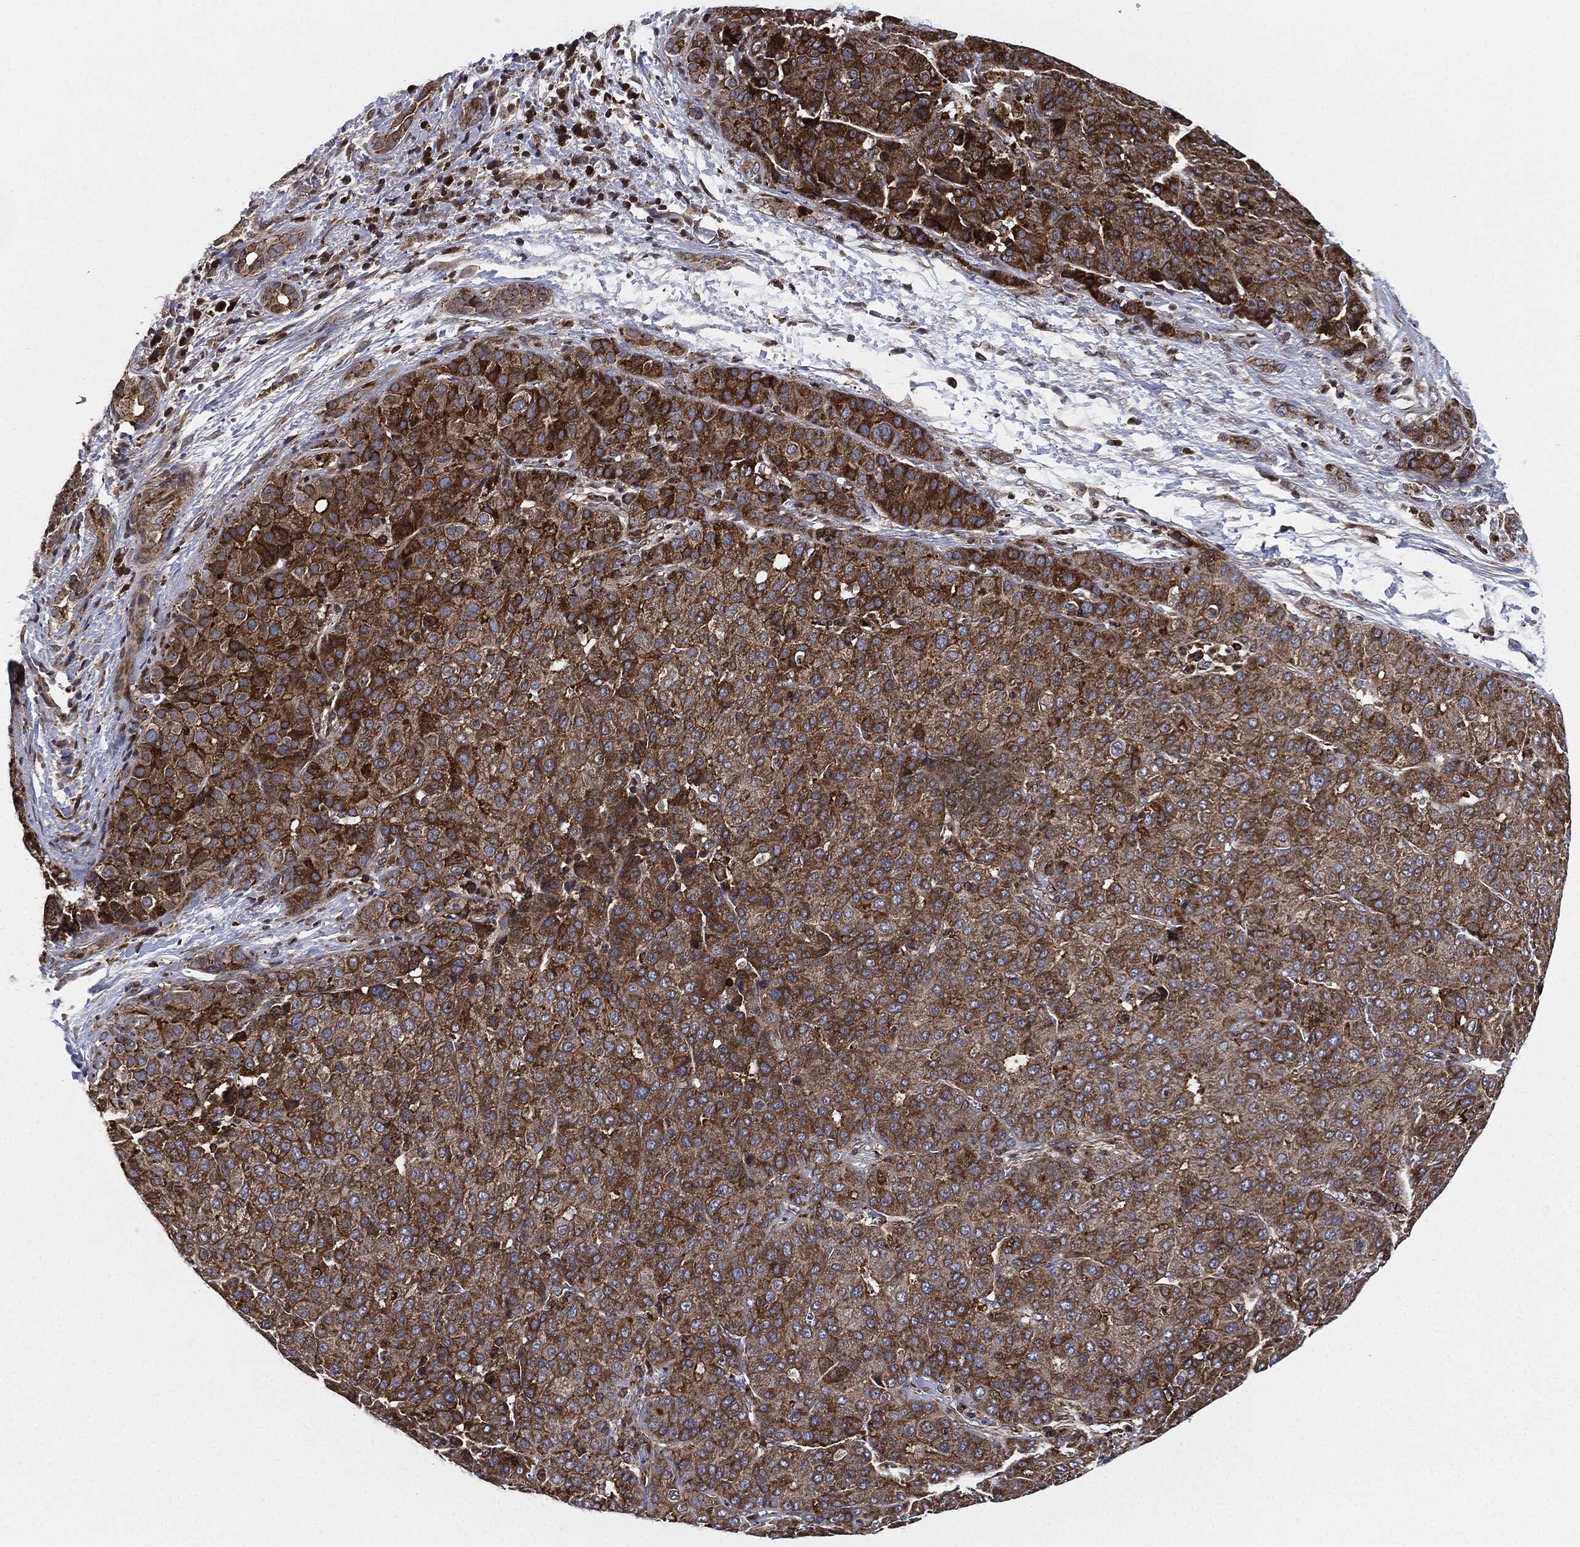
{"staining": {"intensity": "moderate", "quantity": "25%-75%", "location": "cytoplasmic/membranous"}, "tissue": "liver cancer", "cell_type": "Tumor cells", "image_type": "cancer", "snomed": [{"axis": "morphology", "description": "Carcinoma, Hepatocellular, NOS"}, {"axis": "topography", "description": "Liver"}], "caption": "Hepatocellular carcinoma (liver) stained with a brown dye demonstrates moderate cytoplasmic/membranous positive positivity in approximately 25%-75% of tumor cells.", "gene": "UBR1", "patient": {"sex": "male", "age": 65}}